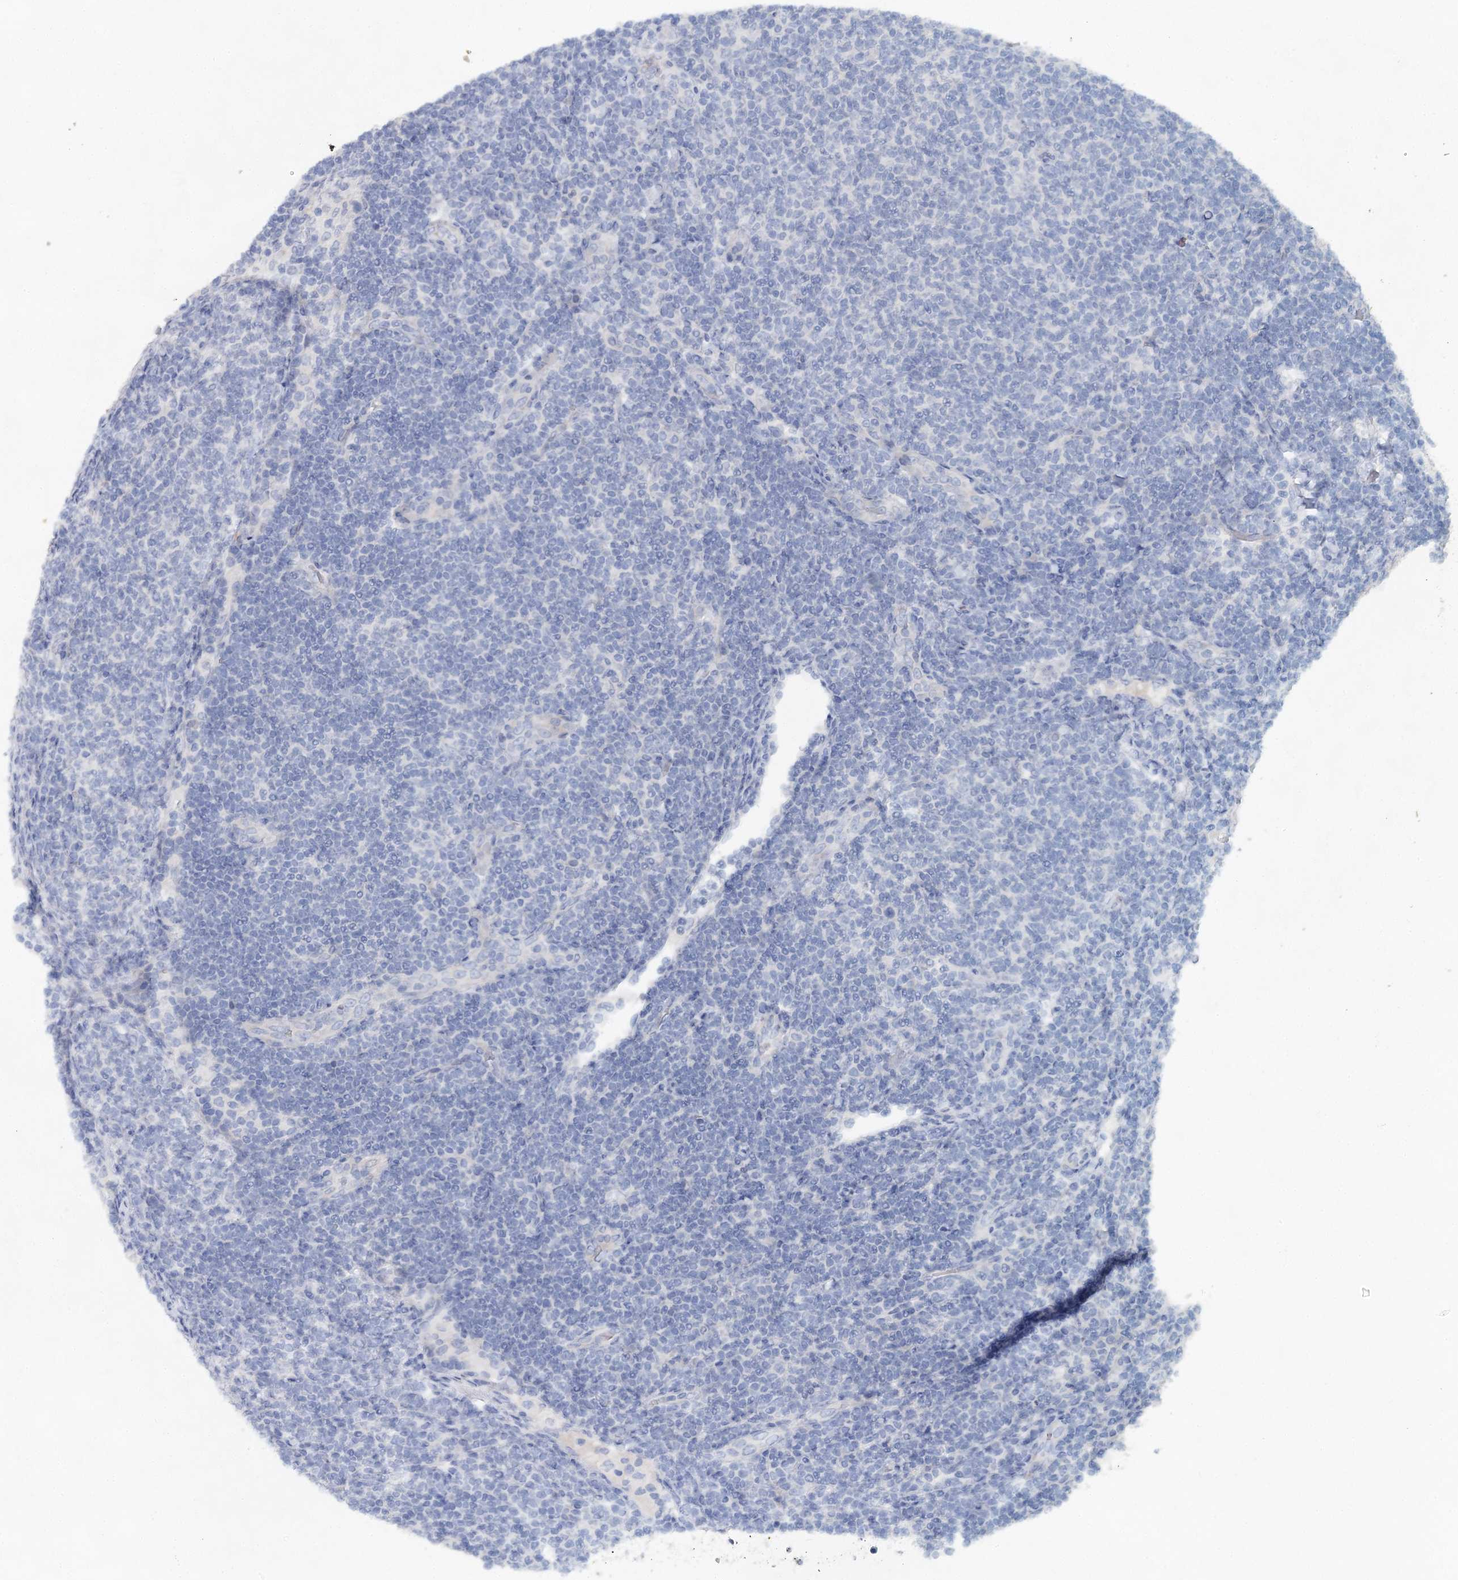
{"staining": {"intensity": "negative", "quantity": "none", "location": "none"}, "tissue": "lymphoma", "cell_type": "Tumor cells", "image_type": "cancer", "snomed": [{"axis": "morphology", "description": "Malignant lymphoma, non-Hodgkin's type, Low grade"}, {"axis": "topography", "description": "Lymph node"}], "caption": "Lymphoma stained for a protein using immunohistochemistry (IHC) exhibits no expression tumor cells.", "gene": "MYL6B", "patient": {"sex": "male", "age": 66}}